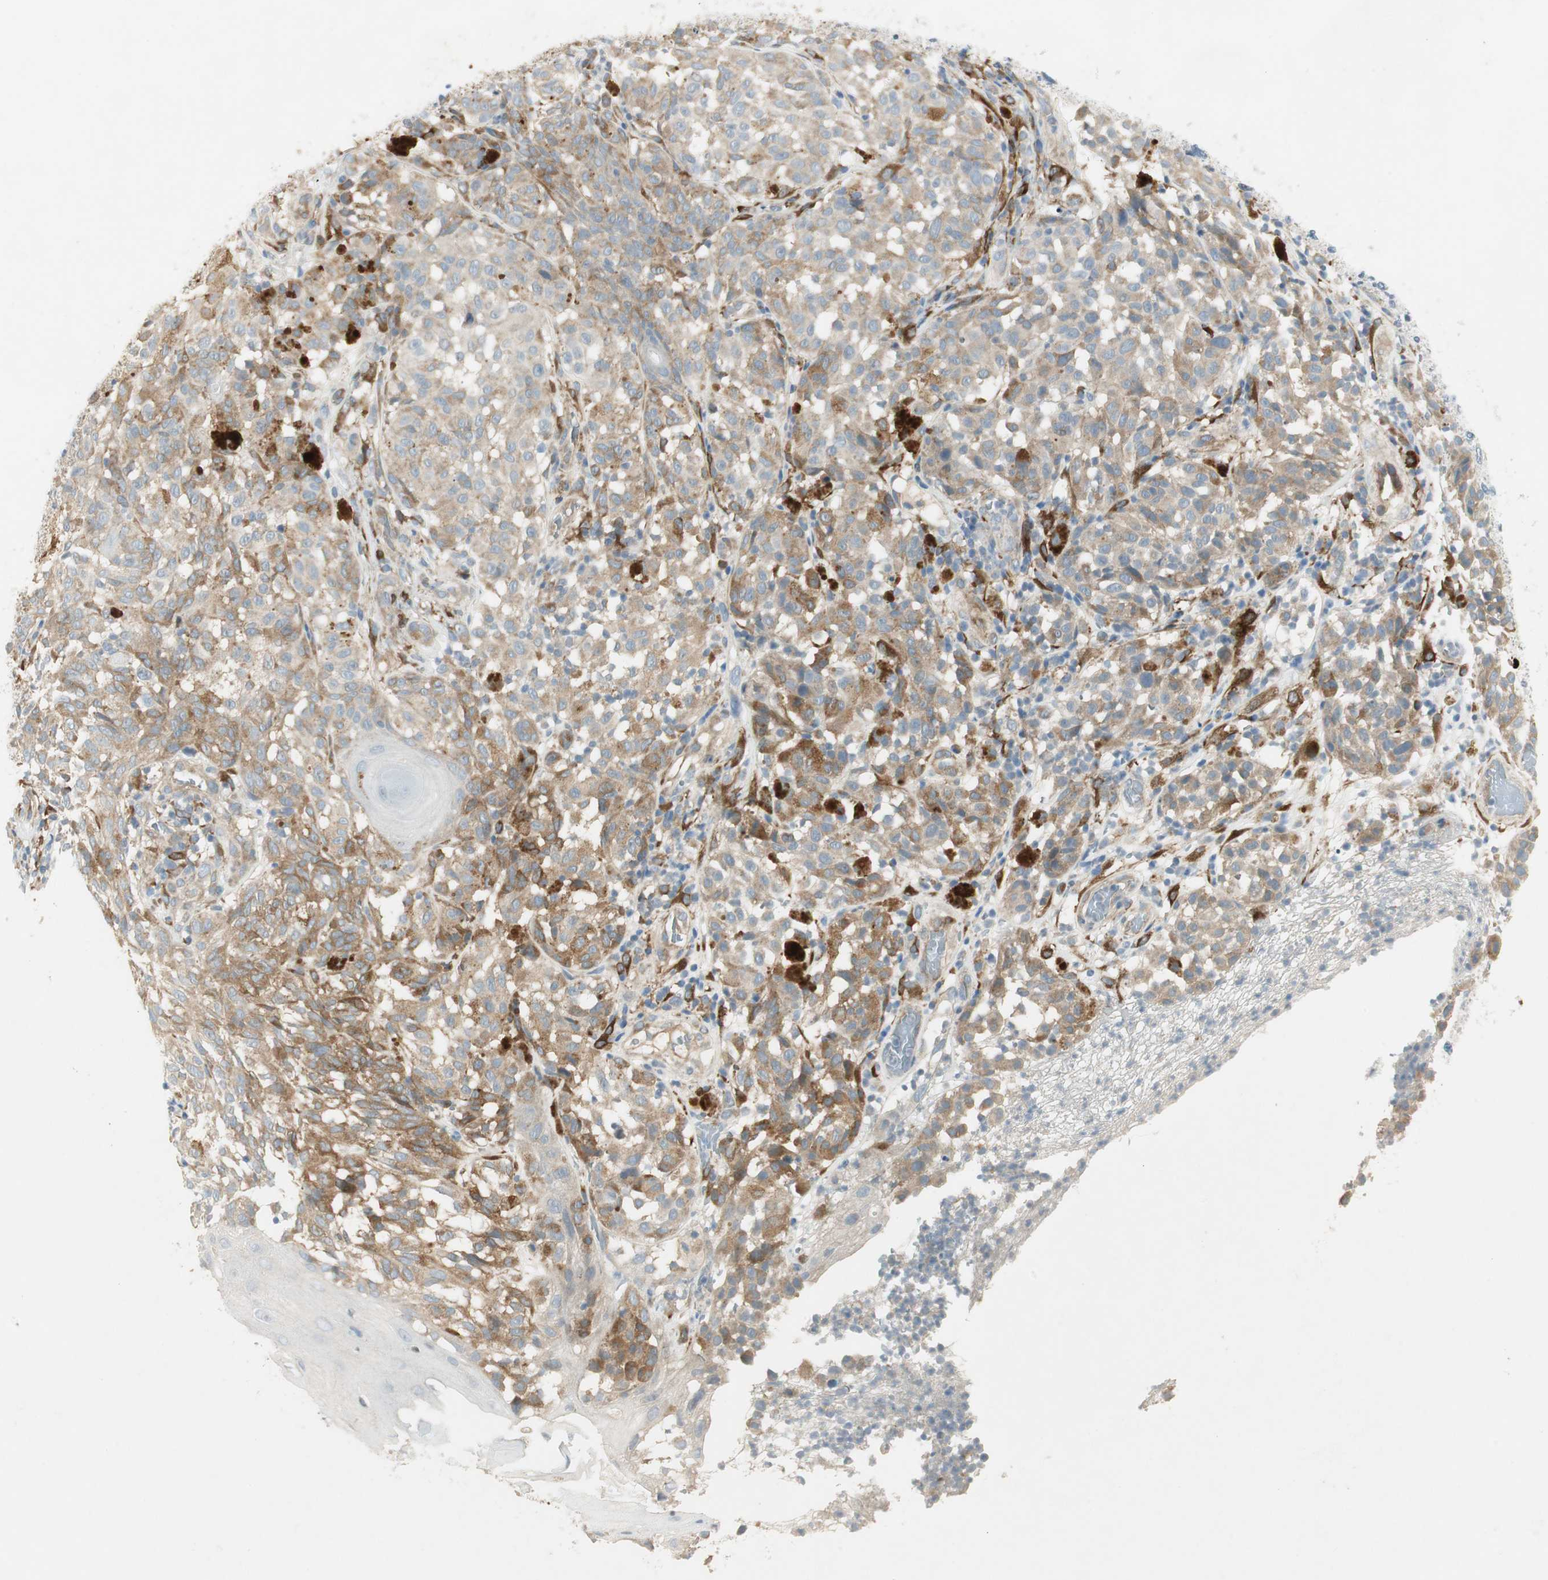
{"staining": {"intensity": "moderate", "quantity": "25%-75%", "location": "cytoplasmic/membranous"}, "tissue": "melanoma", "cell_type": "Tumor cells", "image_type": "cancer", "snomed": [{"axis": "morphology", "description": "Malignant melanoma, NOS"}, {"axis": "topography", "description": "Skin"}], "caption": "The image reveals a brown stain indicating the presence of a protein in the cytoplasmic/membranous of tumor cells in melanoma.", "gene": "STON1-GTF2A1L", "patient": {"sex": "female", "age": 46}}